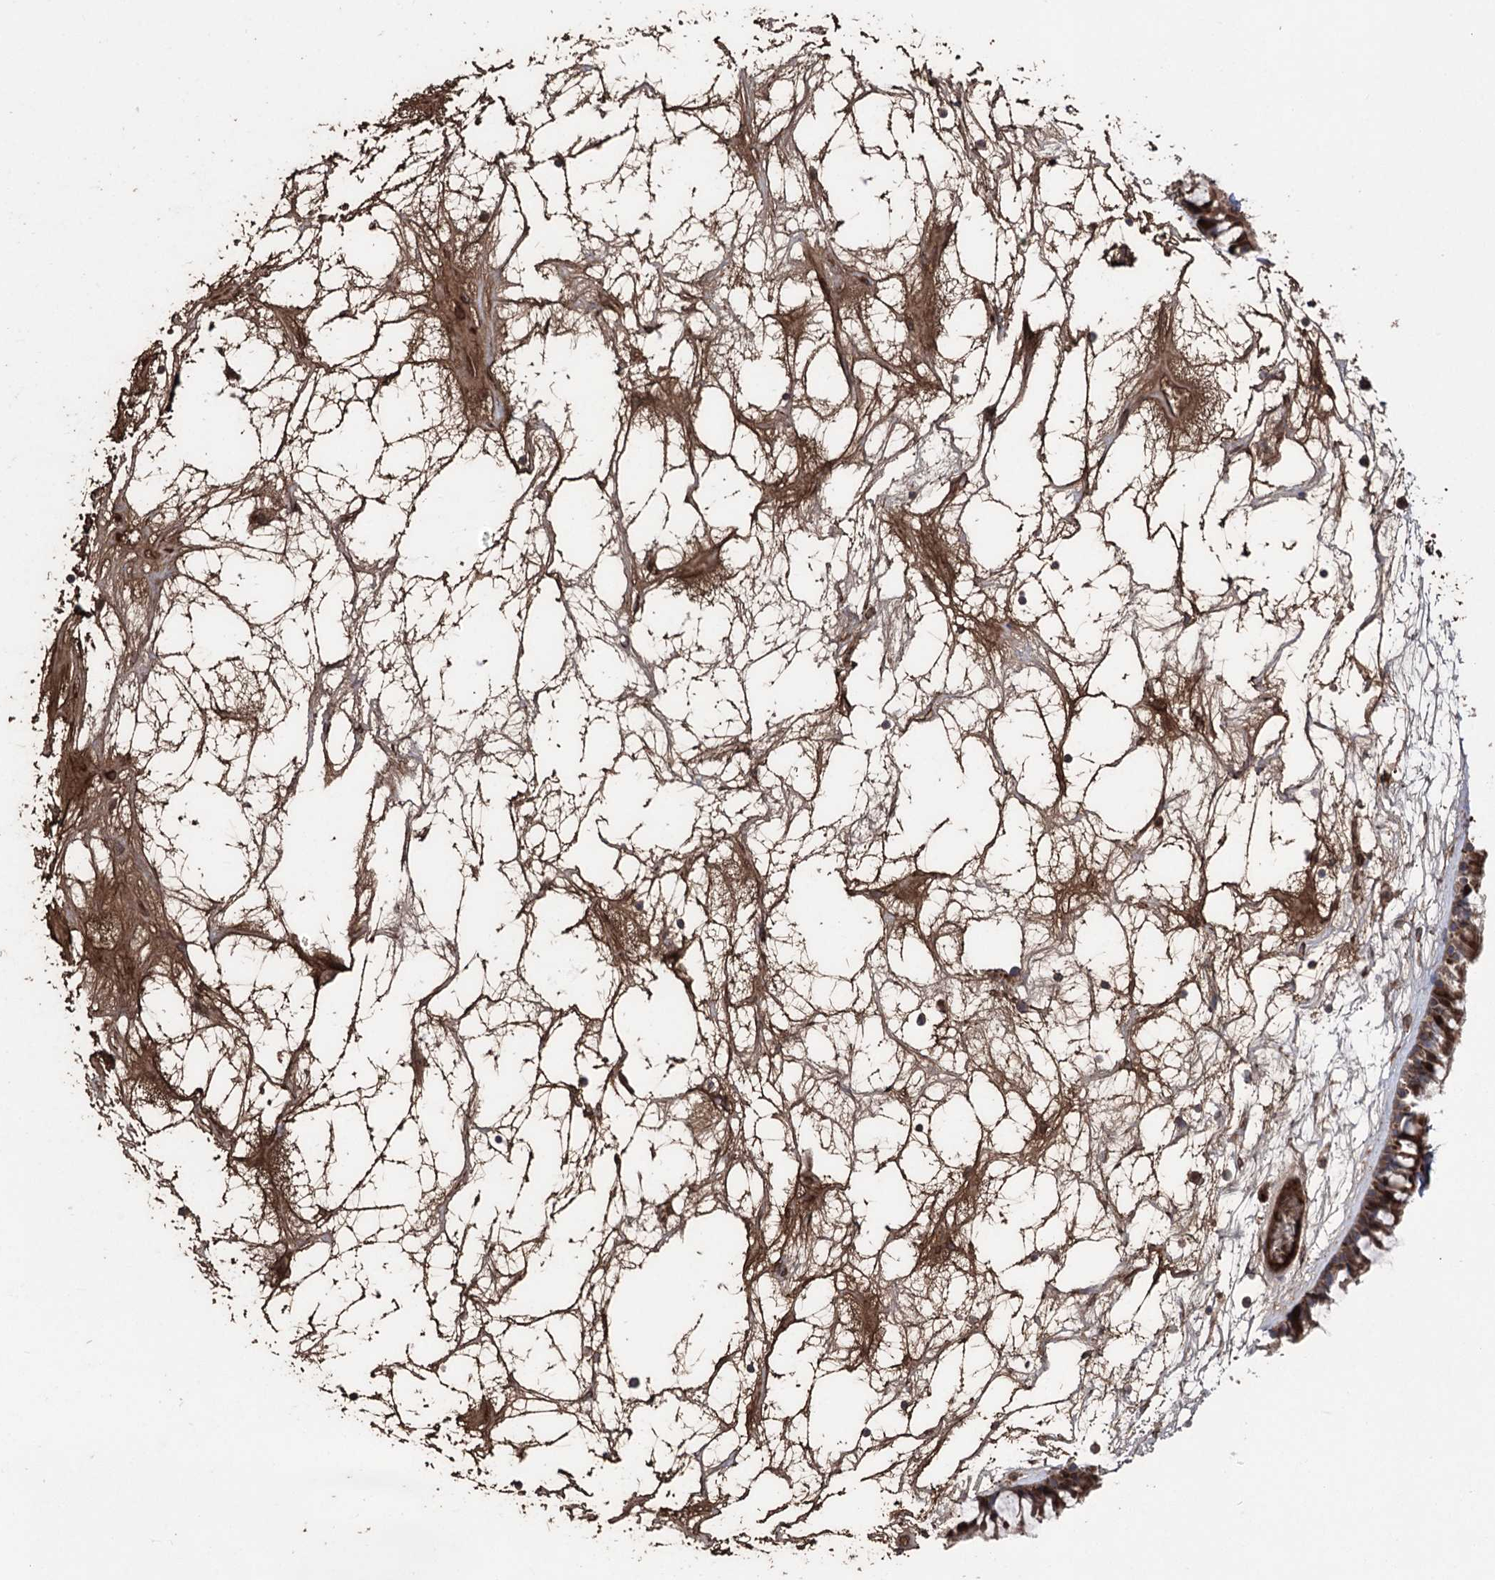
{"staining": {"intensity": "moderate", "quantity": ">75%", "location": "cytoplasmic/membranous"}, "tissue": "nasopharynx", "cell_type": "Respiratory epithelial cells", "image_type": "normal", "snomed": [{"axis": "morphology", "description": "Normal tissue, NOS"}, {"axis": "topography", "description": "Nasopharynx"}], "caption": "Immunohistochemical staining of normal nasopharynx displays >75% levels of moderate cytoplasmic/membranous protein positivity in about >75% of respiratory epithelial cells. (DAB = brown stain, brightfield microscopy at high magnification).", "gene": "OTUD1", "patient": {"sex": "male", "age": 64}}